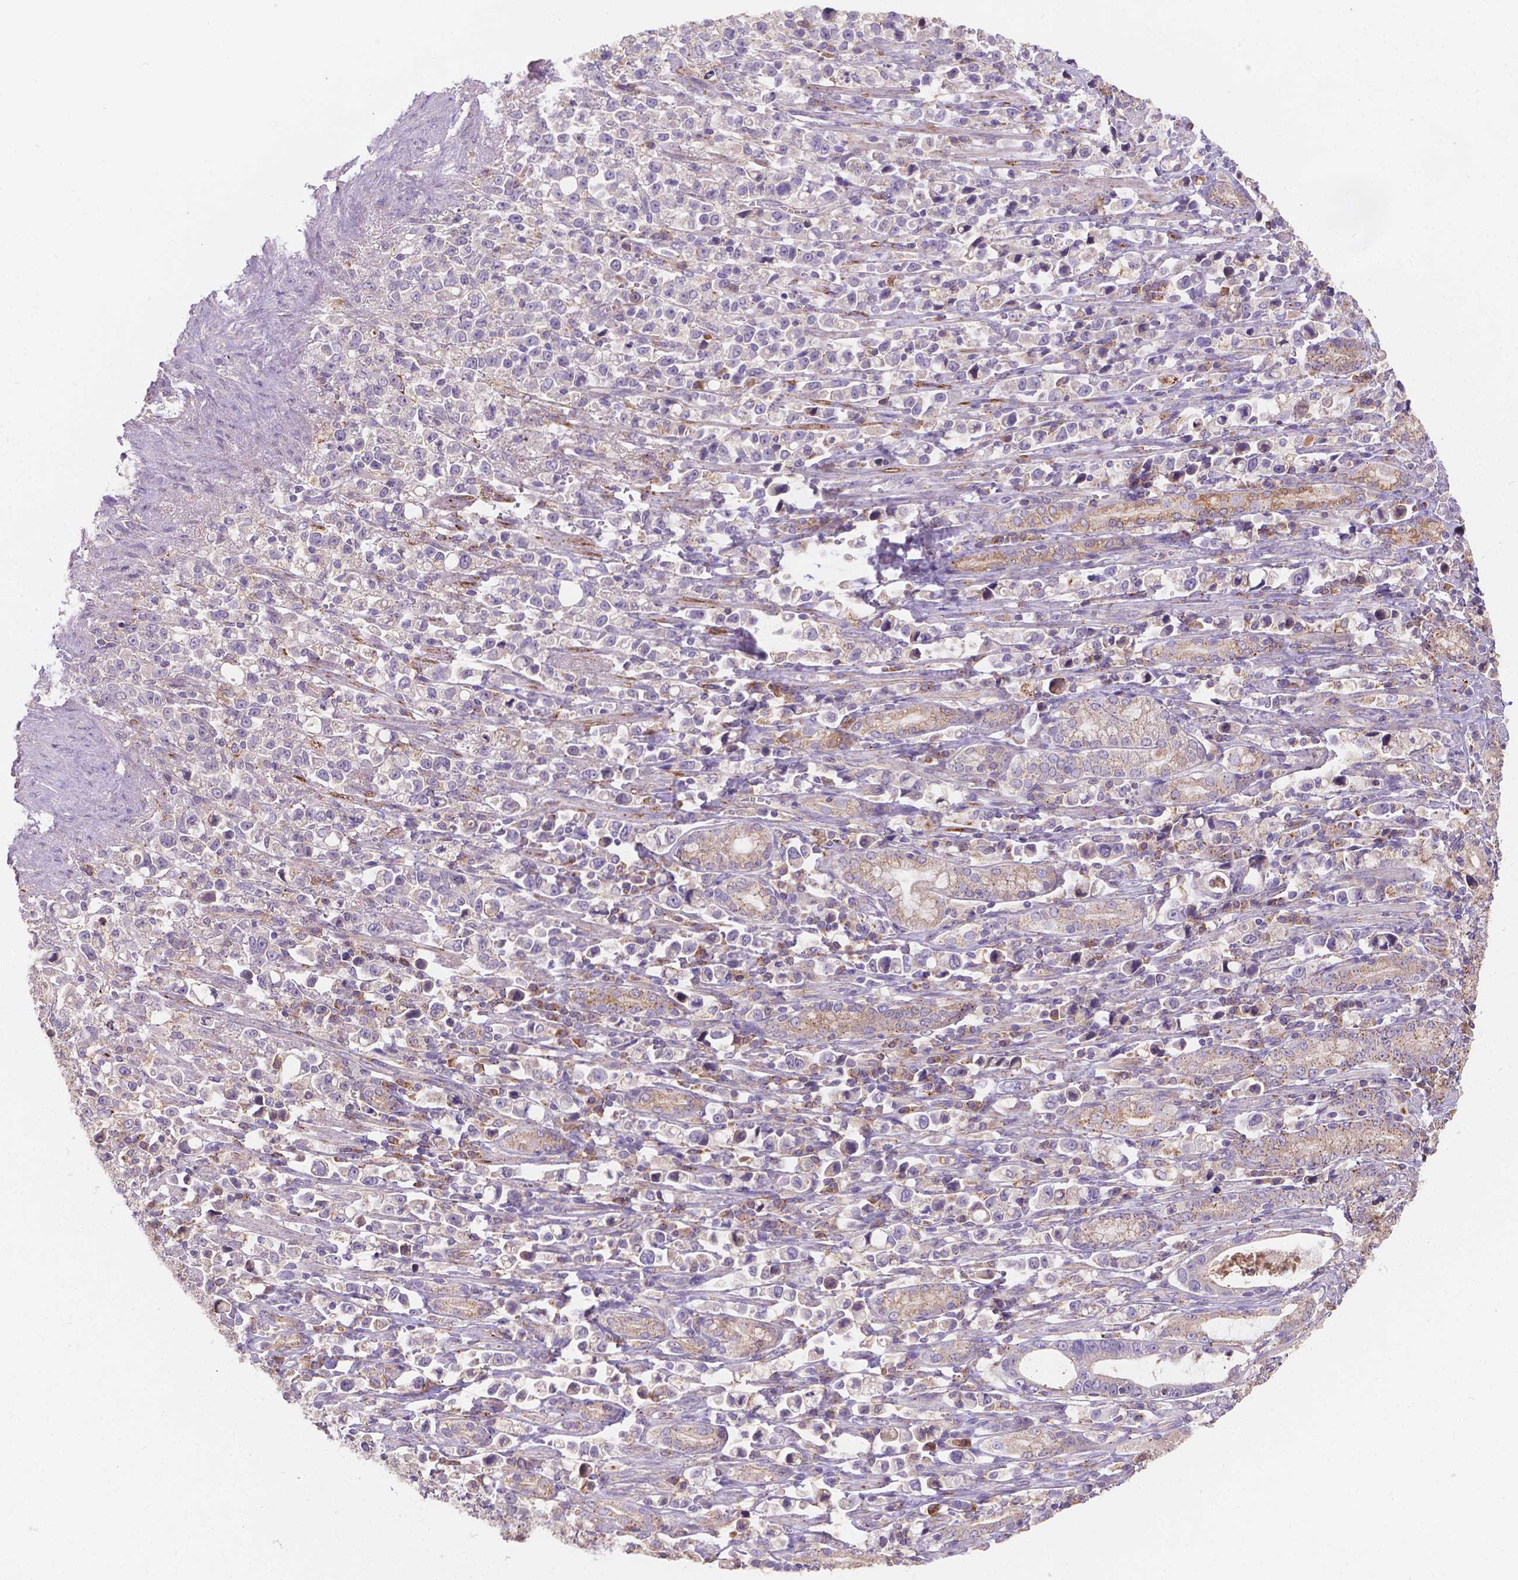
{"staining": {"intensity": "moderate", "quantity": "<25%", "location": "cytoplasmic/membranous"}, "tissue": "stomach cancer", "cell_type": "Tumor cells", "image_type": "cancer", "snomed": [{"axis": "morphology", "description": "Adenocarcinoma, NOS"}, {"axis": "topography", "description": "Stomach"}], "caption": "Protein positivity by IHC demonstrates moderate cytoplasmic/membranous expression in approximately <25% of tumor cells in adenocarcinoma (stomach).", "gene": "CDK10", "patient": {"sex": "male", "age": 63}}